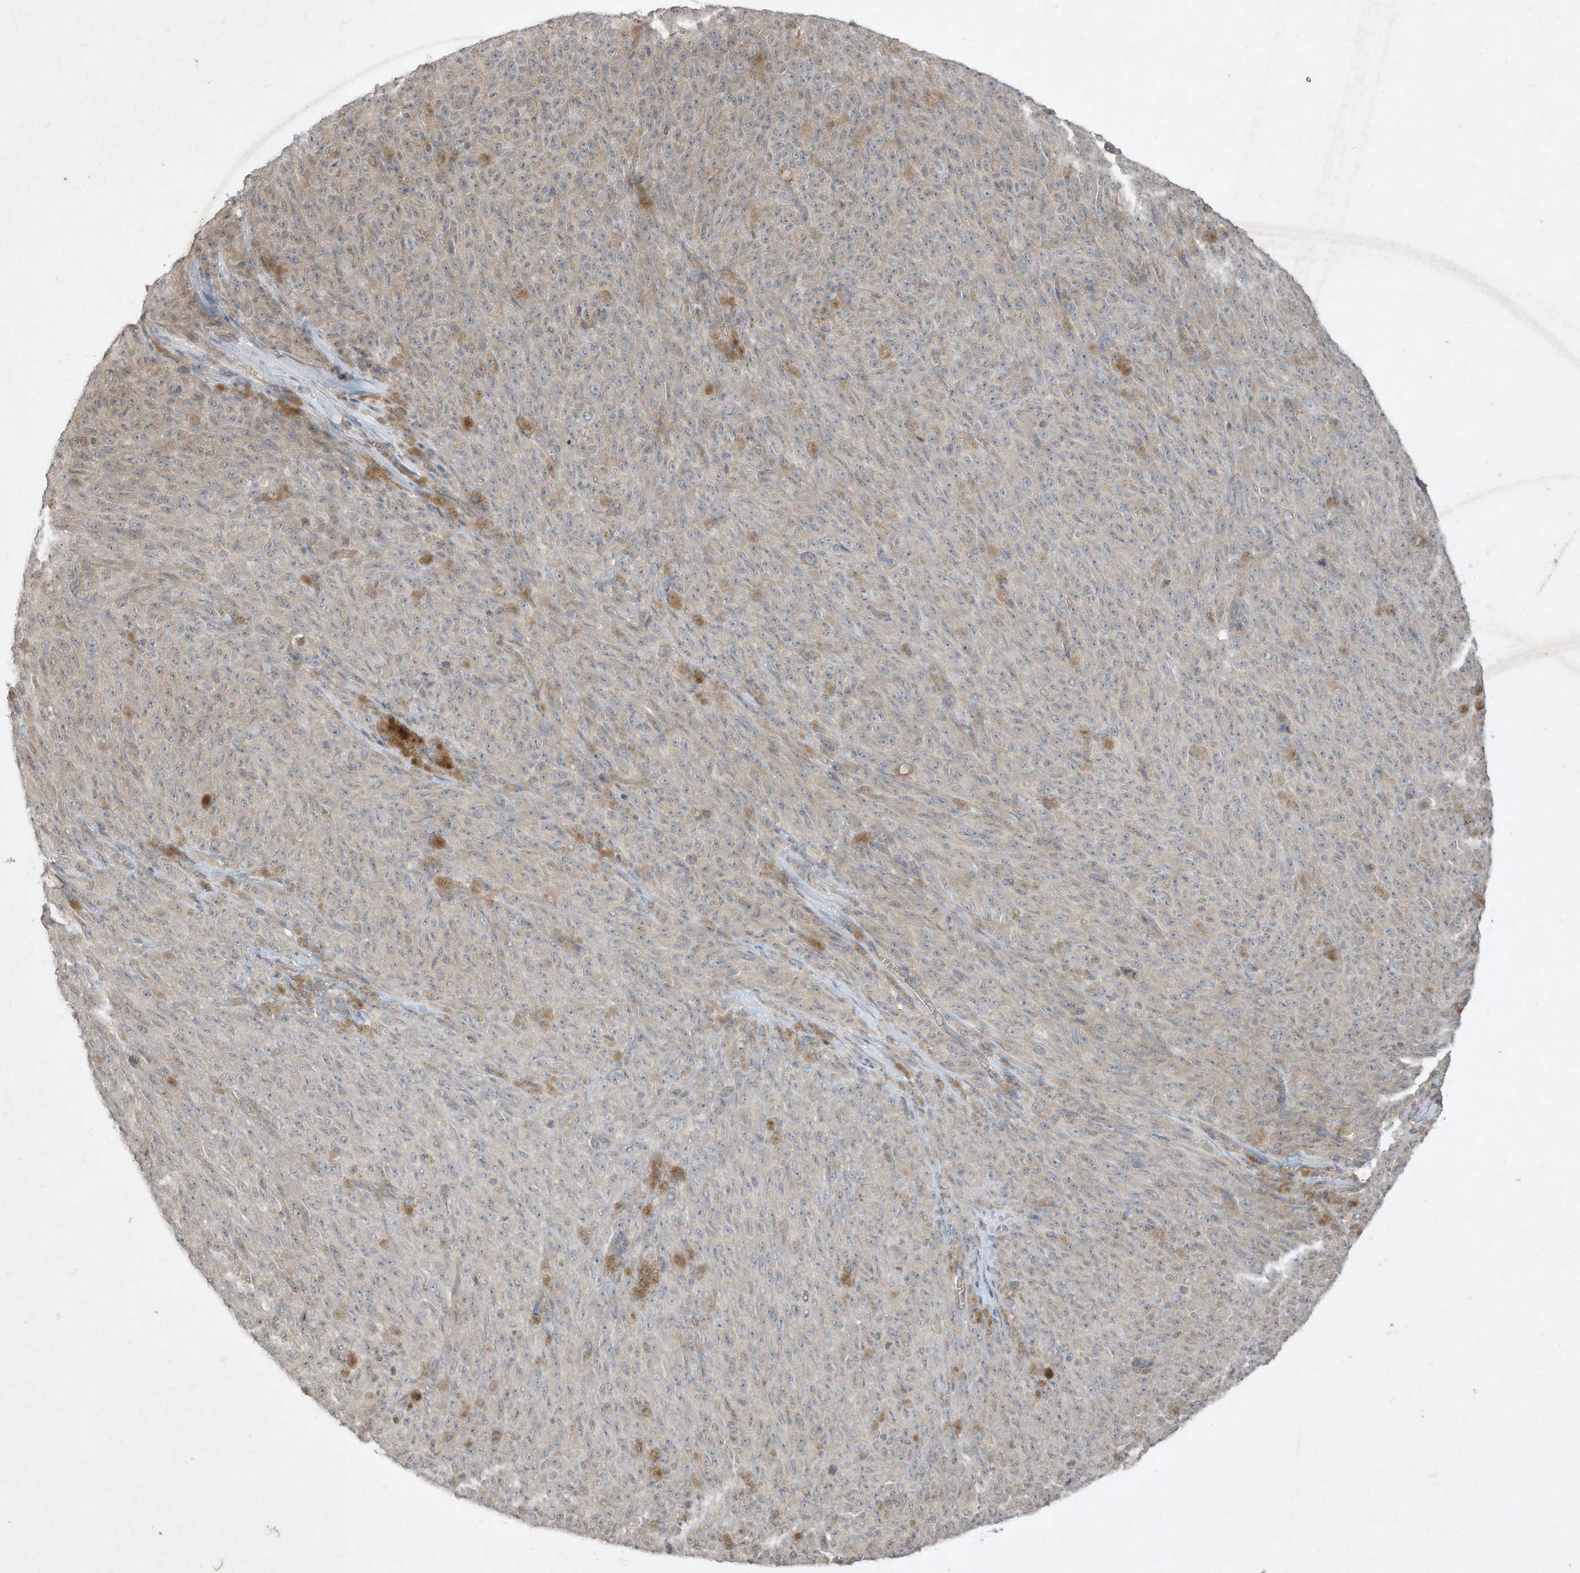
{"staining": {"intensity": "negative", "quantity": "none", "location": "none"}, "tissue": "melanoma", "cell_type": "Tumor cells", "image_type": "cancer", "snomed": [{"axis": "morphology", "description": "Malignant melanoma, NOS"}, {"axis": "topography", "description": "Skin"}], "caption": "IHC of human melanoma displays no expression in tumor cells. (DAB IHC, high magnification).", "gene": "MATN2", "patient": {"sex": "female", "age": 82}}